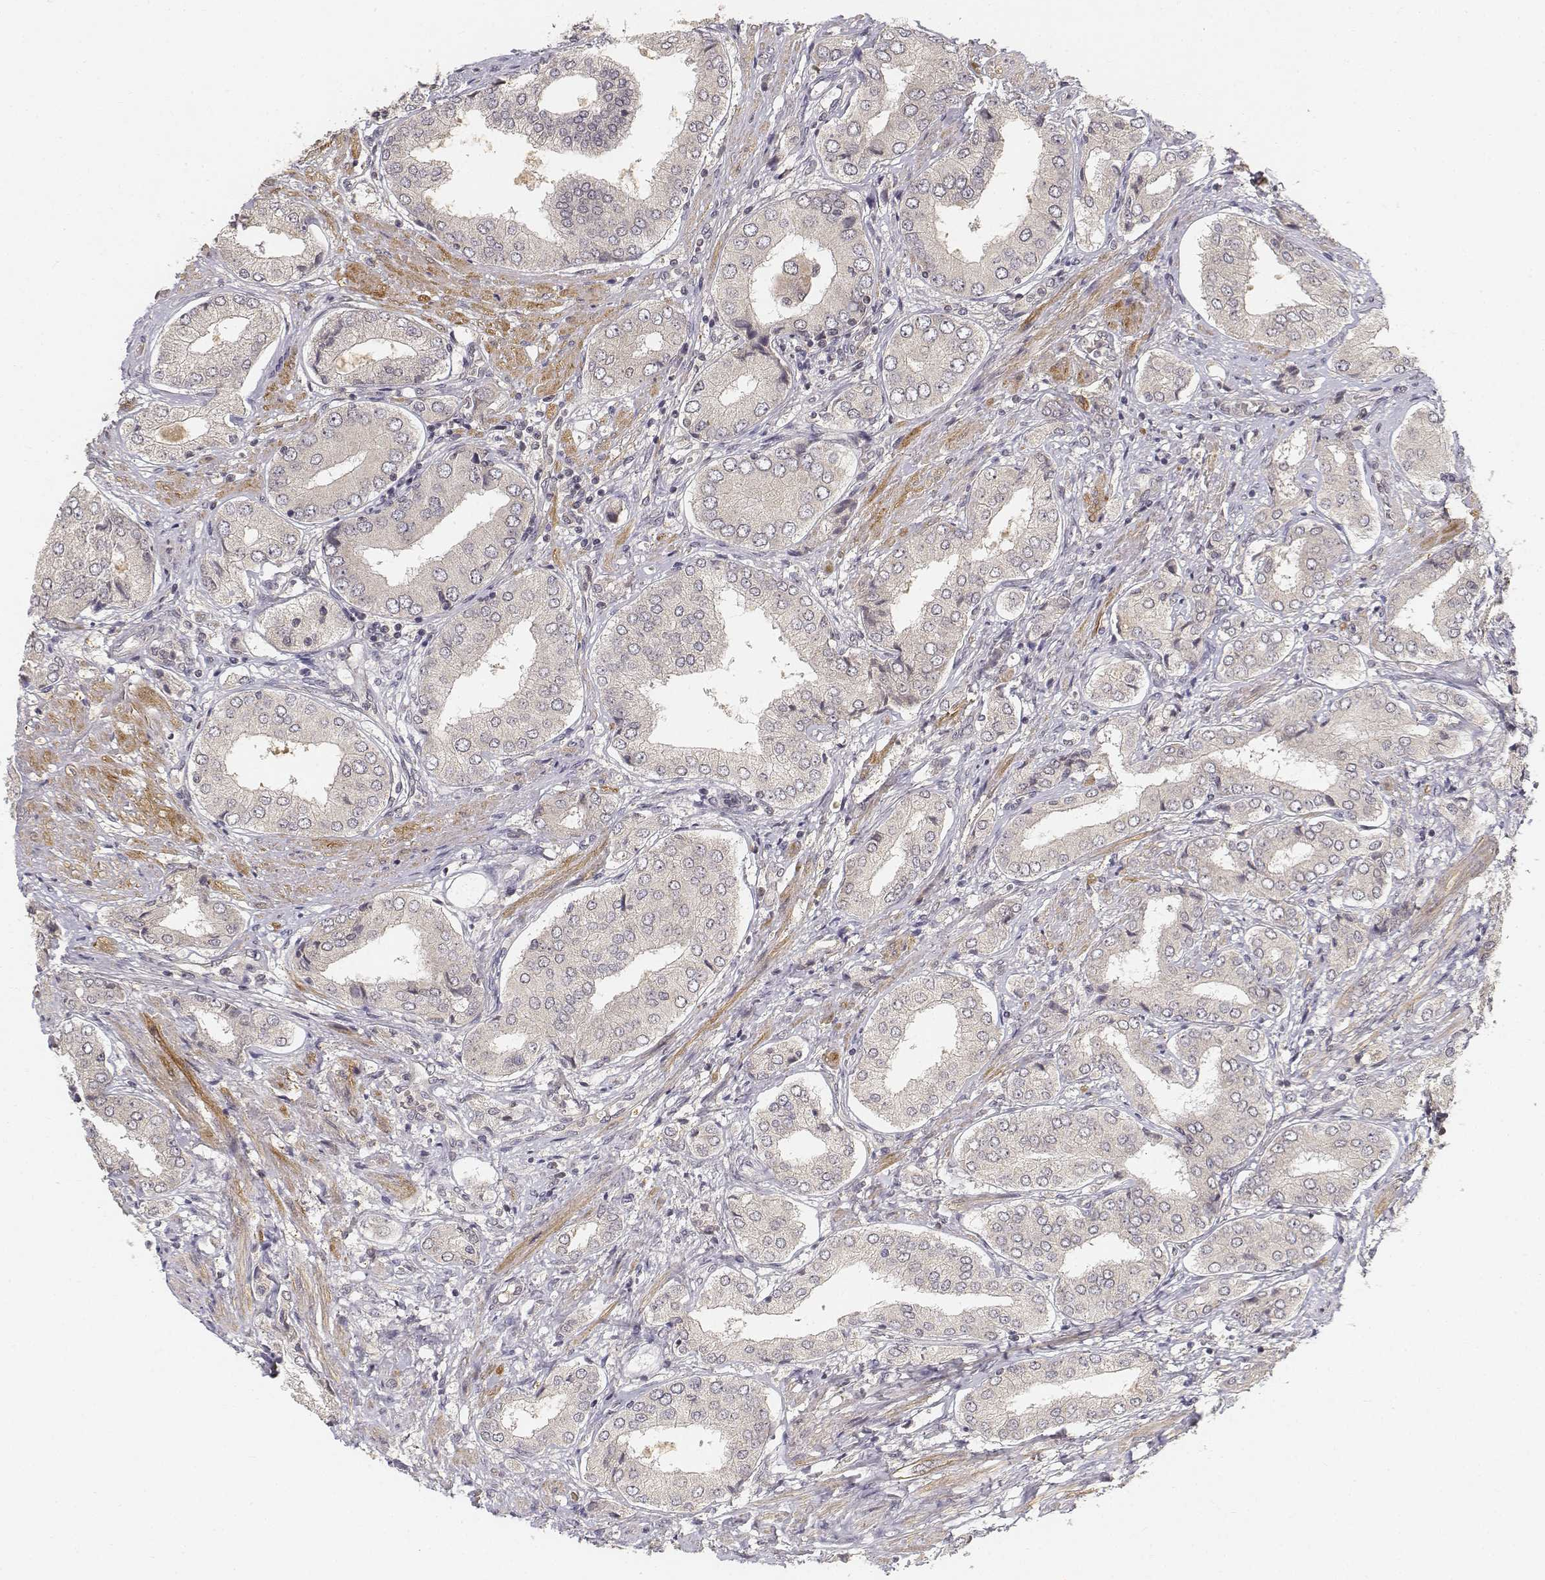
{"staining": {"intensity": "negative", "quantity": "none", "location": "none"}, "tissue": "prostate cancer", "cell_type": "Tumor cells", "image_type": "cancer", "snomed": [{"axis": "morphology", "description": "Adenocarcinoma, NOS"}, {"axis": "topography", "description": "Prostate"}], "caption": "An immunohistochemistry (IHC) image of prostate adenocarcinoma is shown. There is no staining in tumor cells of prostate adenocarcinoma.", "gene": "FANCD2", "patient": {"sex": "male", "age": 63}}